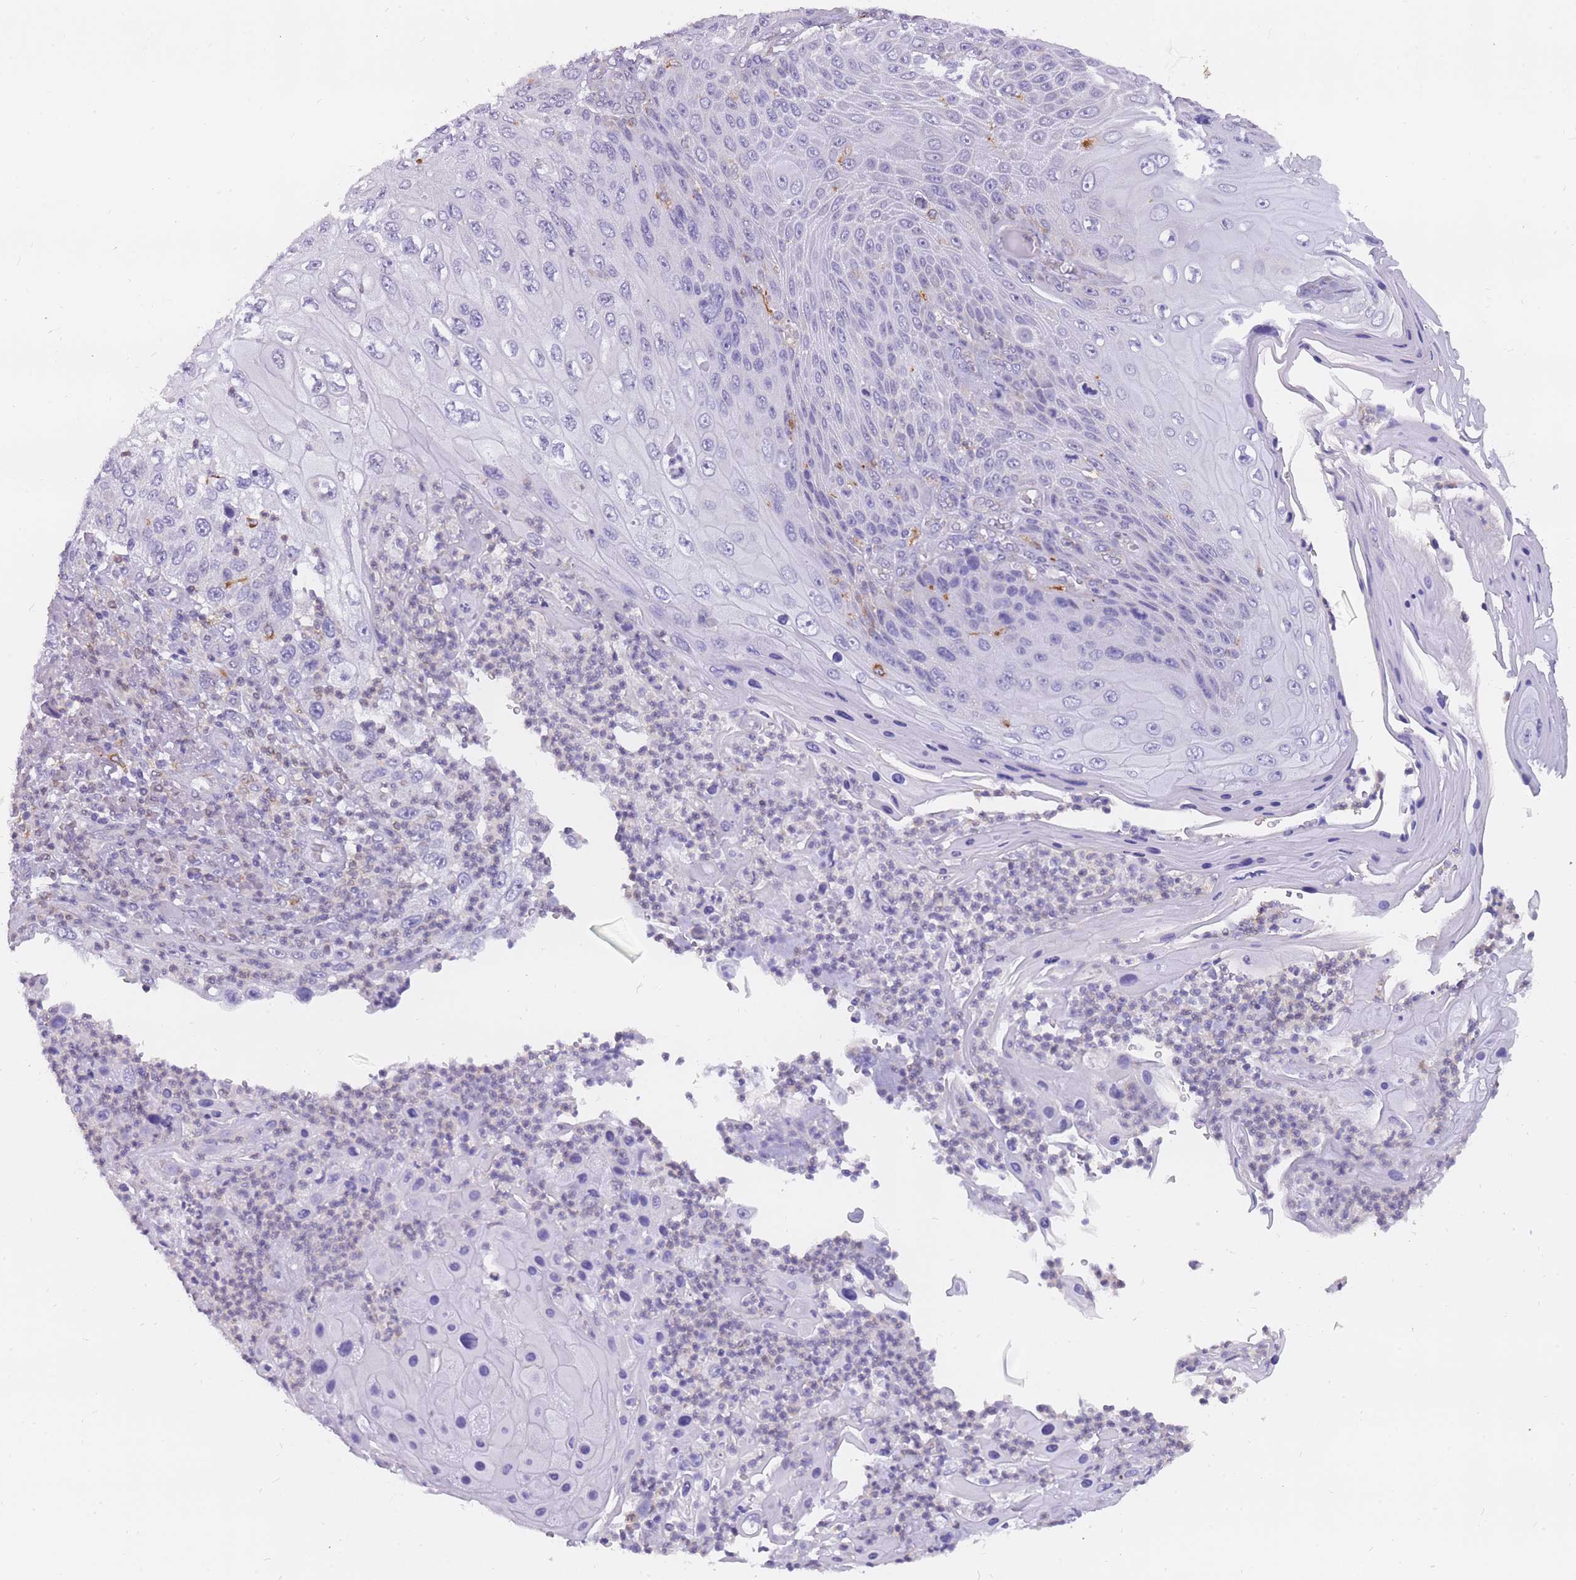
{"staining": {"intensity": "negative", "quantity": "none", "location": "none"}, "tissue": "skin cancer", "cell_type": "Tumor cells", "image_type": "cancer", "snomed": [{"axis": "morphology", "description": "Squamous cell carcinoma, NOS"}, {"axis": "topography", "description": "Skin"}], "caption": "Immunohistochemistry of skin cancer (squamous cell carcinoma) demonstrates no expression in tumor cells. Brightfield microscopy of immunohistochemistry (IHC) stained with DAB (3,3'-diaminobenzidine) (brown) and hematoxylin (blue), captured at high magnification.", "gene": "ZNF662", "patient": {"sex": "female", "age": 88}}